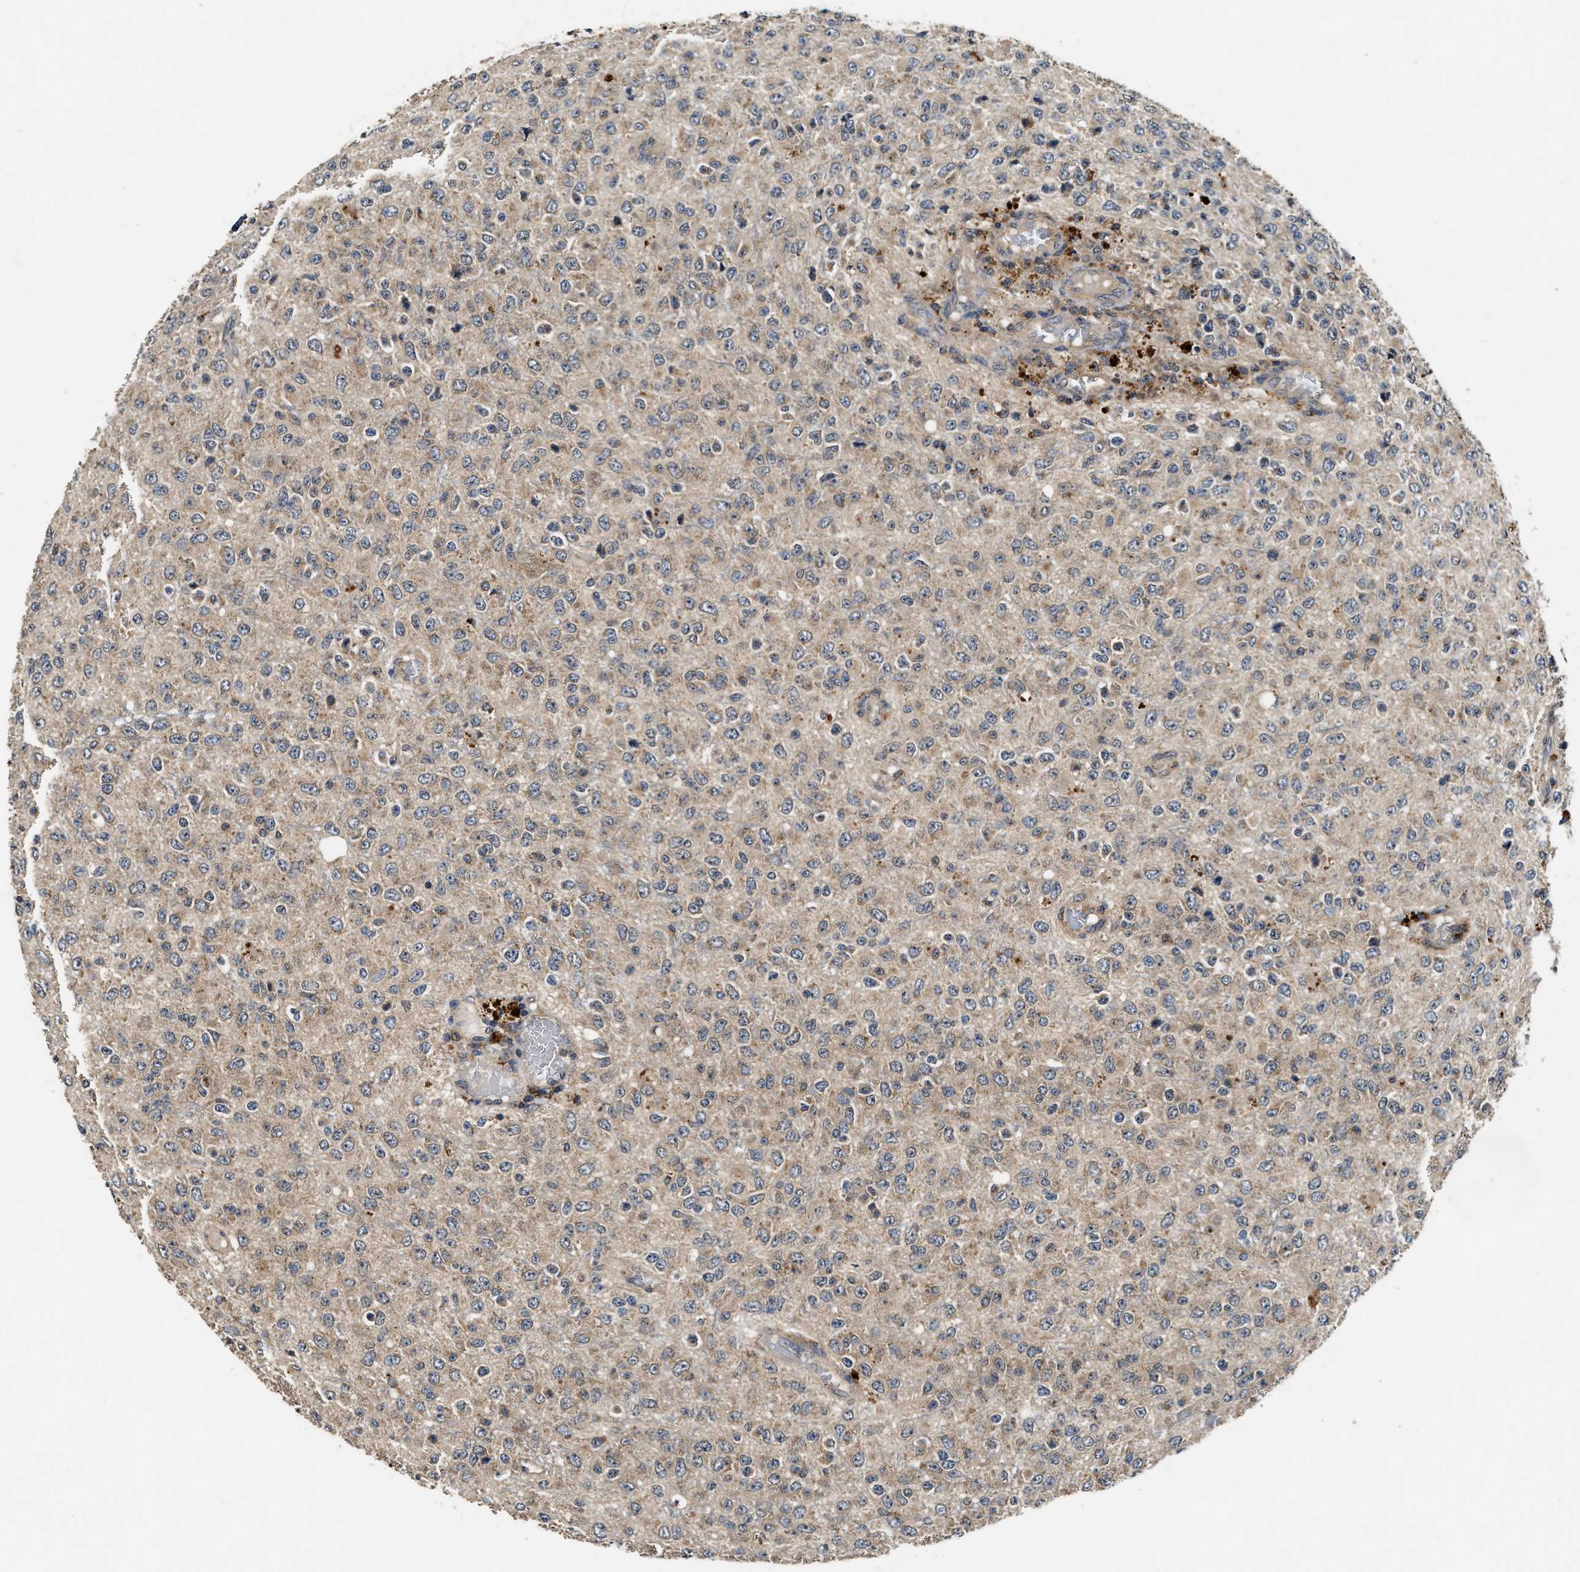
{"staining": {"intensity": "weak", "quantity": "25%-75%", "location": "cytoplasmic/membranous"}, "tissue": "glioma", "cell_type": "Tumor cells", "image_type": "cancer", "snomed": [{"axis": "morphology", "description": "Glioma, malignant, High grade"}, {"axis": "topography", "description": "pancreas cauda"}], "caption": "The image displays staining of high-grade glioma (malignant), revealing weak cytoplasmic/membranous protein staining (brown color) within tumor cells.", "gene": "PDAP1", "patient": {"sex": "male", "age": 60}}